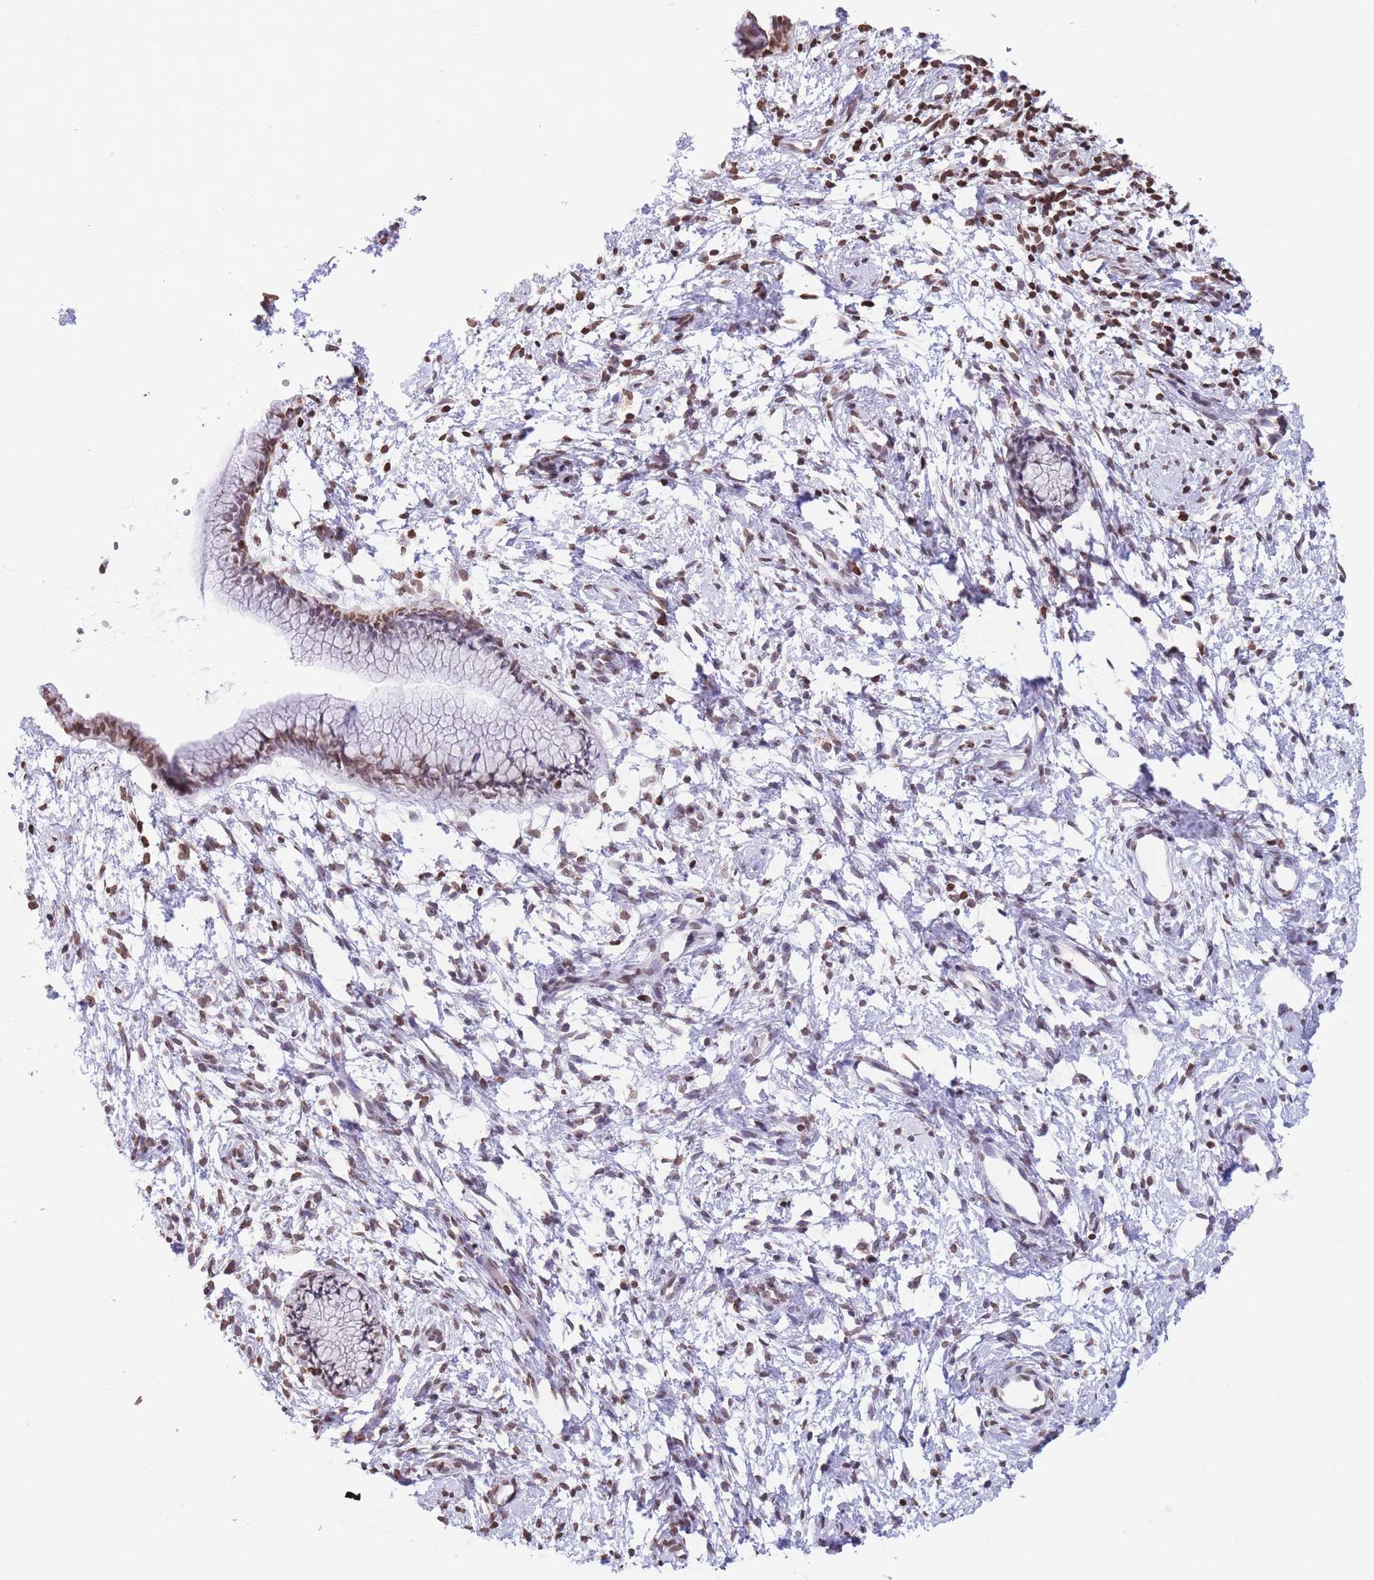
{"staining": {"intensity": "moderate", "quantity": ">75%", "location": "nuclear"}, "tissue": "cervix", "cell_type": "Glandular cells", "image_type": "normal", "snomed": [{"axis": "morphology", "description": "Normal tissue, NOS"}, {"axis": "topography", "description": "Cervix"}], "caption": "Immunohistochemical staining of benign cervix reveals >75% levels of moderate nuclear protein staining in approximately >75% of glandular cells.", "gene": "H2BC10", "patient": {"sex": "female", "age": 57}}